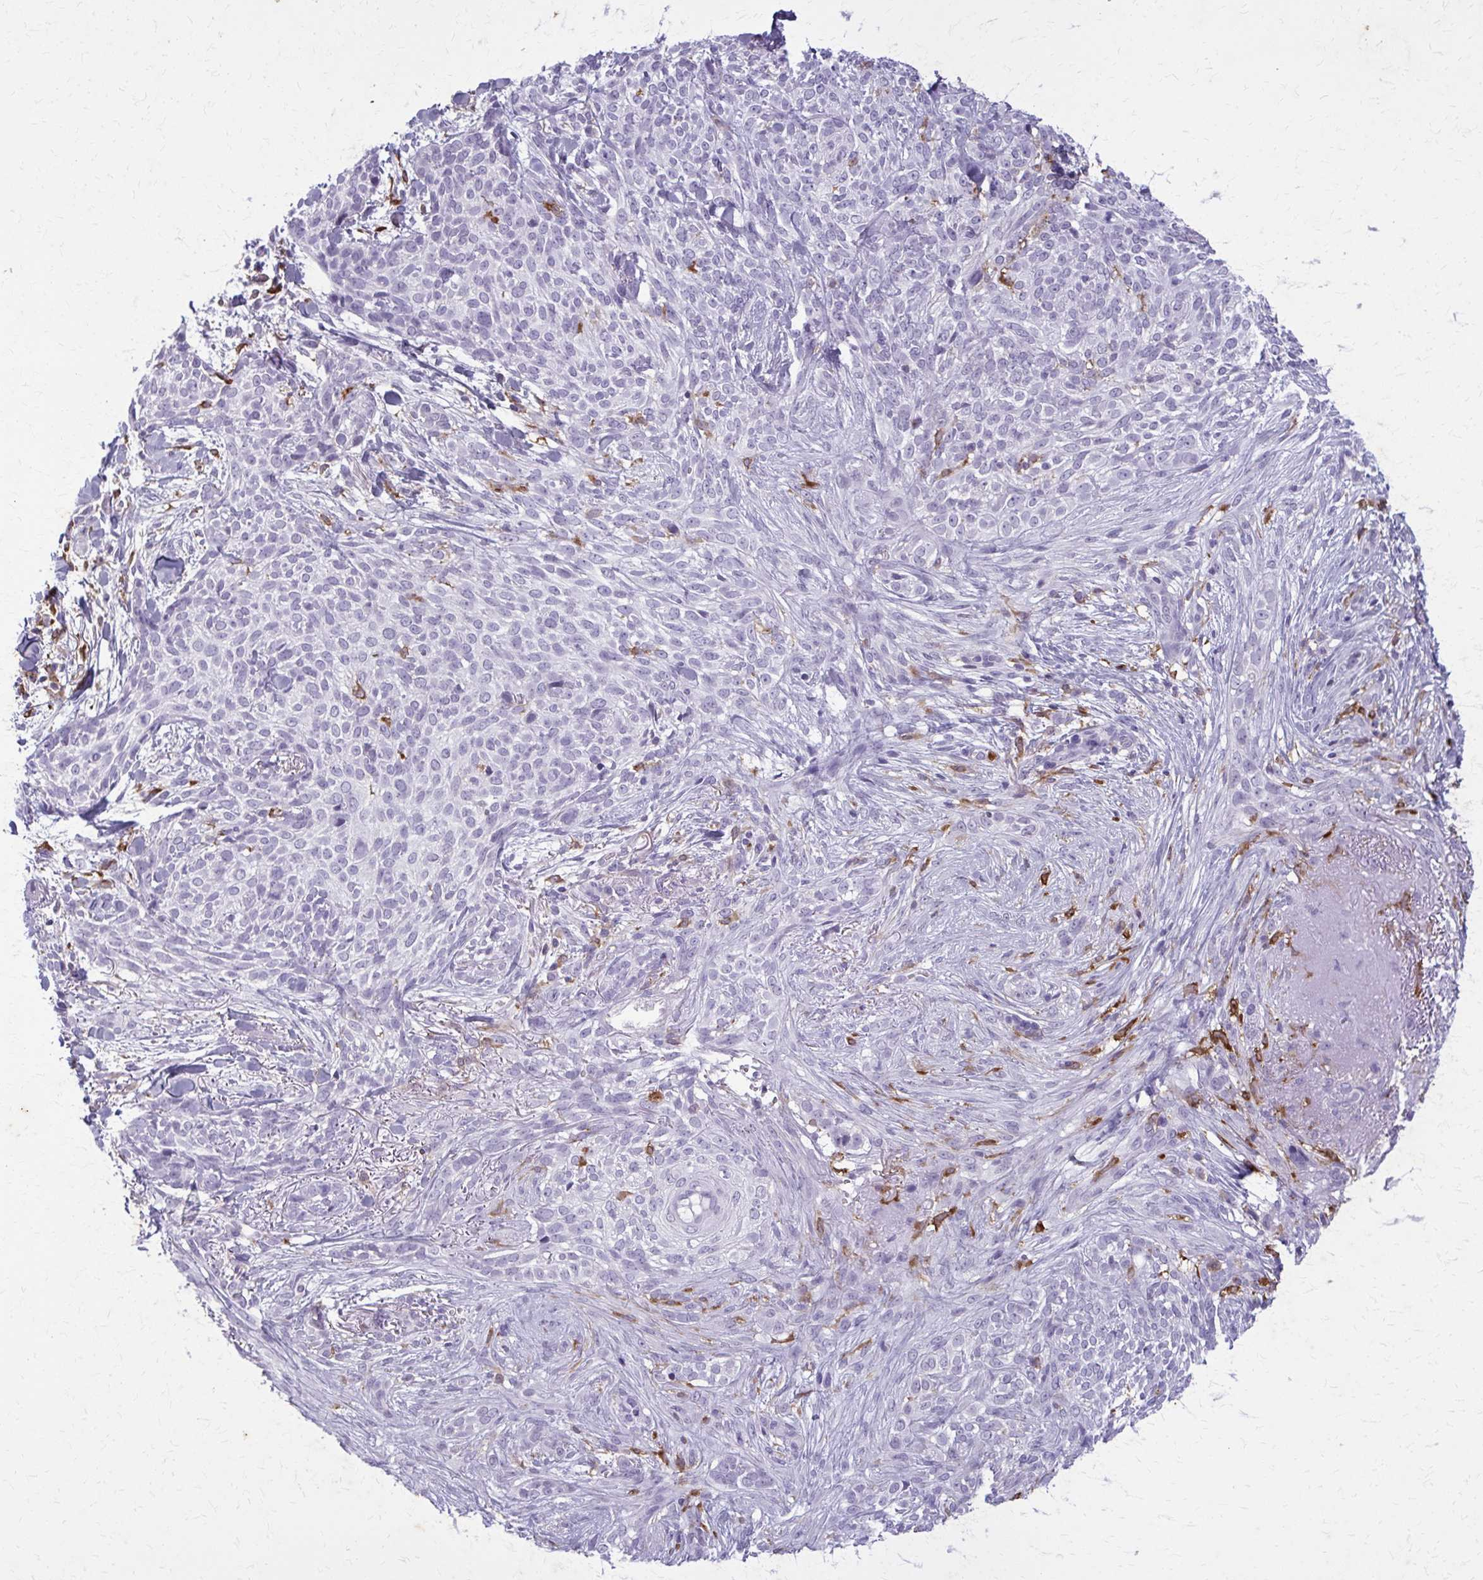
{"staining": {"intensity": "negative", "quantity": "none", "location": "none"}, "tissue": "skin cancer", "cell_type": "Tumor cells", "image_type": "cancer", "snomed": [{"axis": "morphology", "description": "Basal cell carcinoma"}, {"axis": "topography", "description": "Skin"}, {"axis": "topography", "description": "Skin of face"}], "caption": "DAB immunohistochemical staining of human skin cancer reveals no significant positivity in tumor cells.", "gene": "CARD9", "patient": {"sex": "female", "age": 90}}